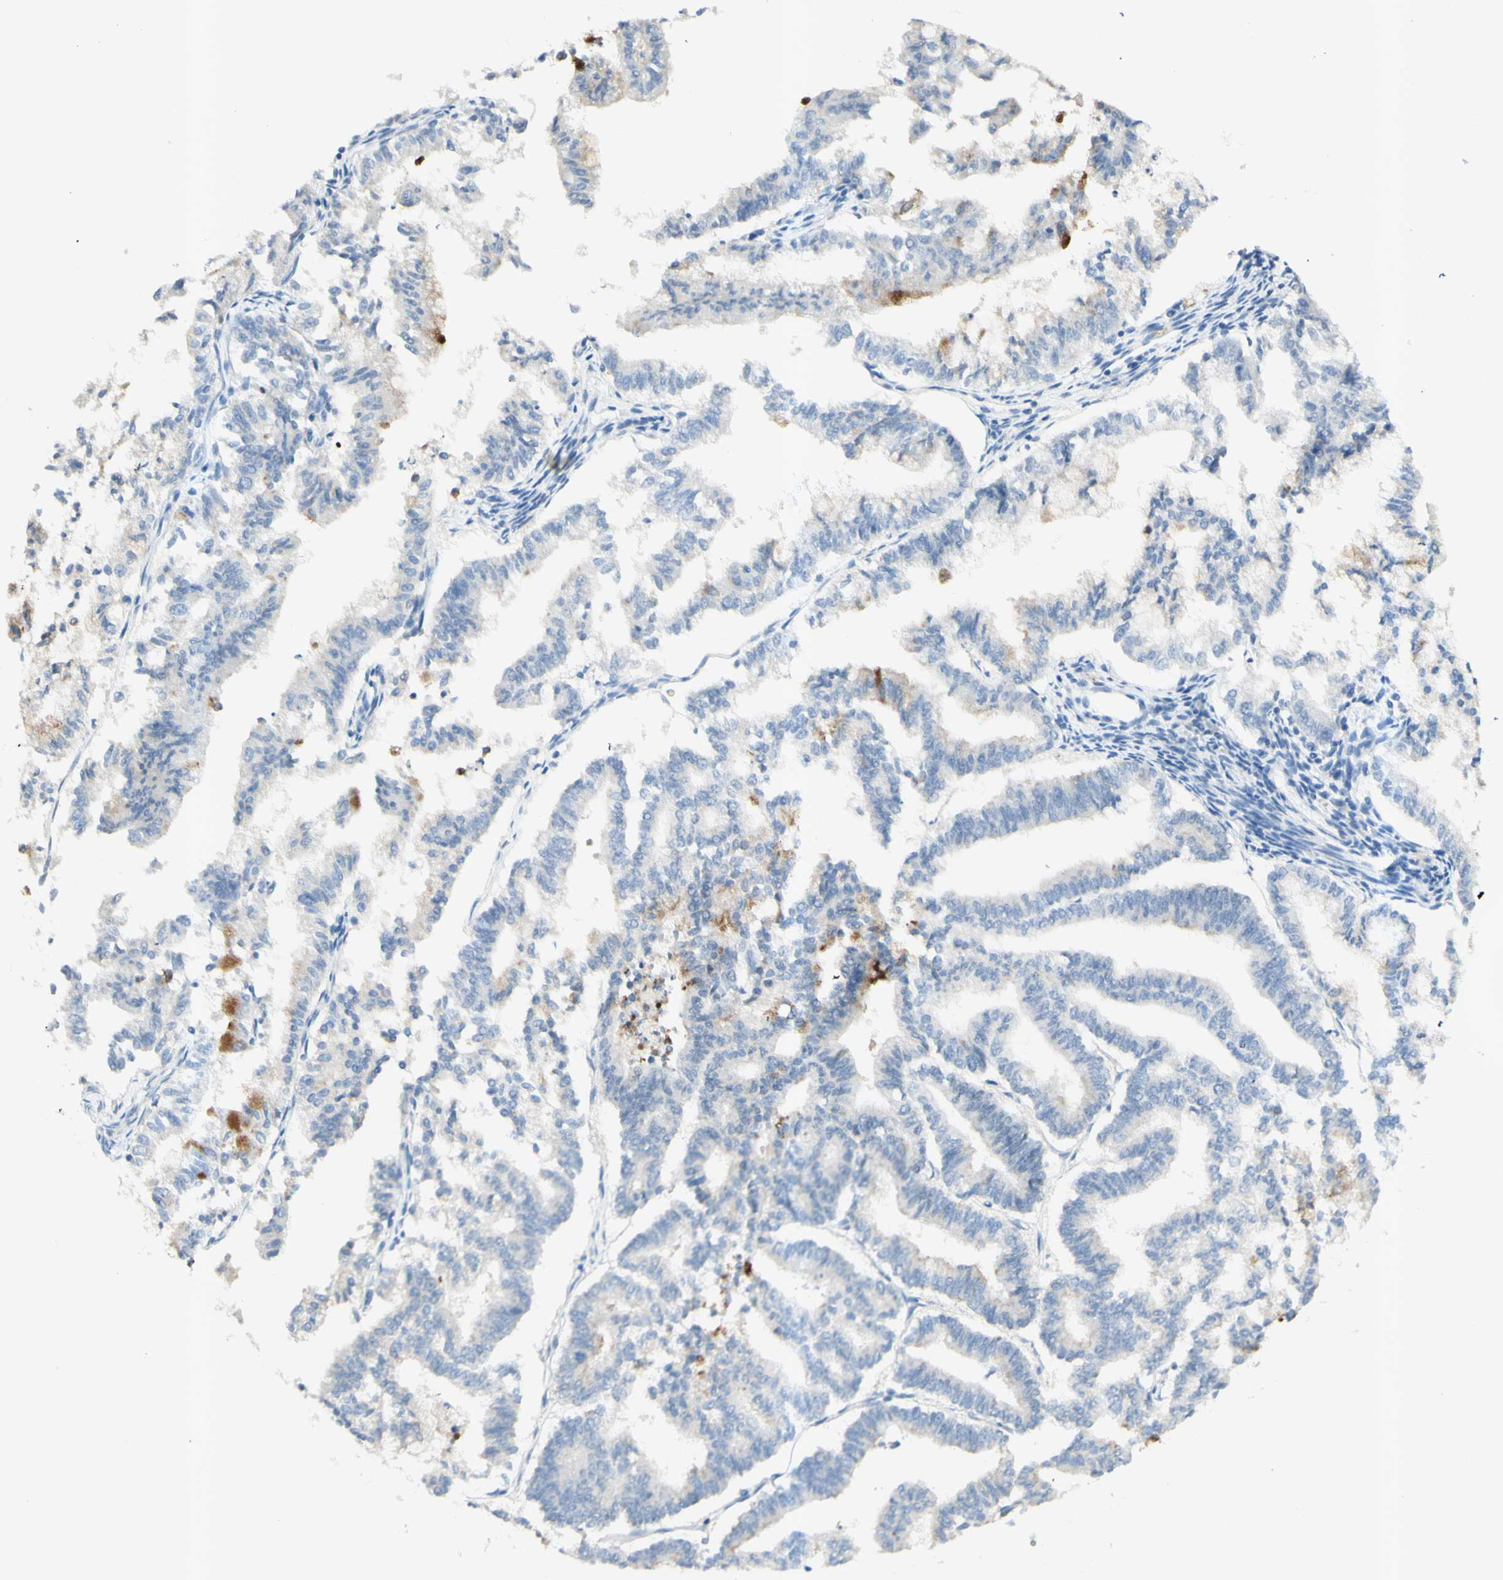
{"staining": {"intensity": "moderate", "quantity": "<25%", "location": "cytoplasmic/membranous"}, "tissue": "endometrial cancer", "cell_type": "Tumor cells", "image_type": "cancer", "snomed": [{"axis": "morphology", "description": "Necrosis, NOS"}, {"axis": "morphology", "description": "Adenocarcinoma, NOS"}, {"axis": "topography", "description": "Endometrium"}], "caption": "A high-resolution histopathology image shows IHC staining of endometrial cancer, which reveals moderate cytoplasmic/membranous positivity in approximately <25% of tumor cells.", "gene": "GDF15", "patient": {"sex": "female", "age": 79}}